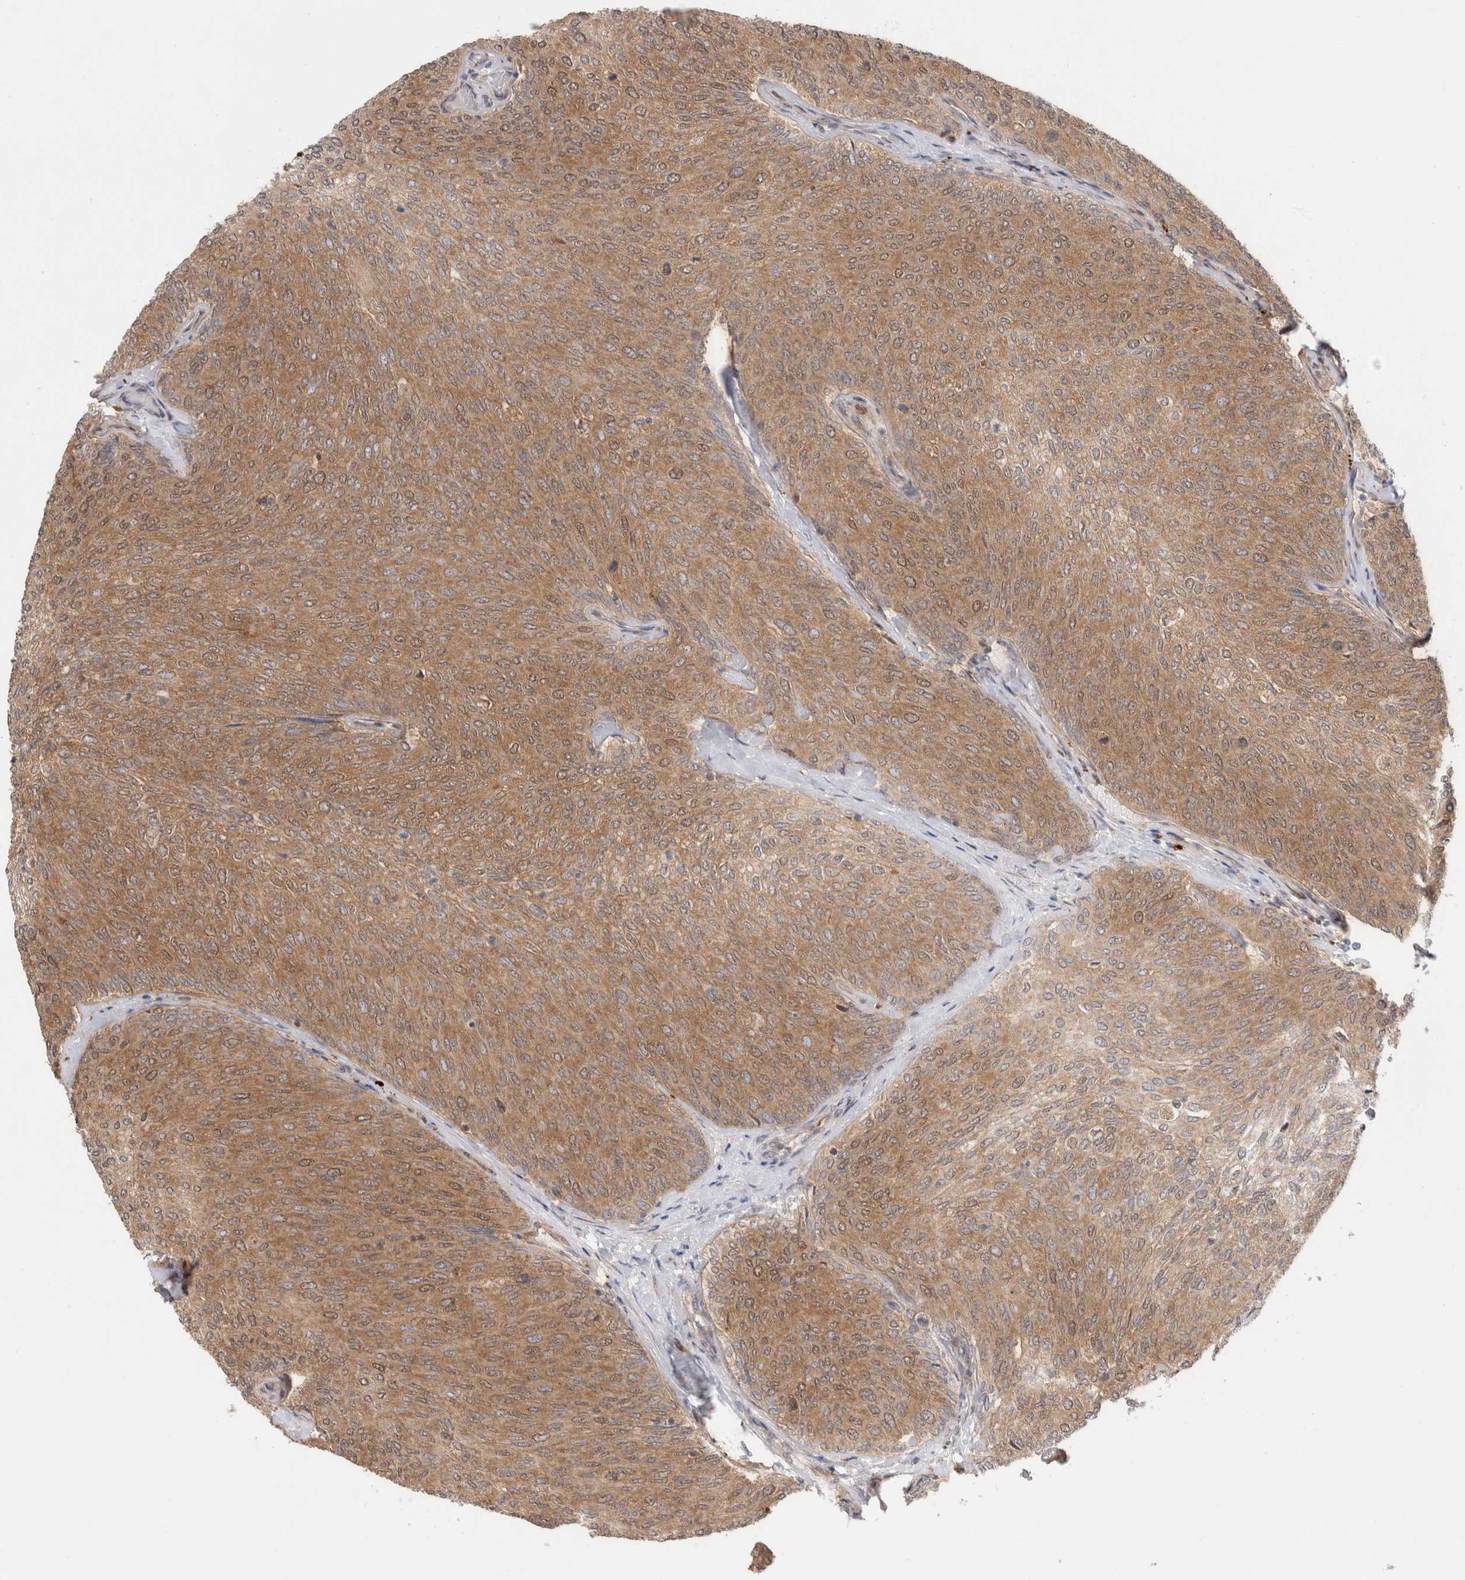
{"staining": {"intensity": "moderate", "quantity": ">75%", "location": "cytoplasmic/membranous"}, "tissue": "urothelial cancer", "cell_type": "Tumor cells", "image_type": "cancer", "snomed": [{"axis": "morphology", "description": "Urothelial carcinoma, Low grade"}, {"axis": "topography", "description": "Urinary bladder"}], "caption": "Protein staining demonstrates moderate cytoplasmic/membranous expression in approximately >75% of tumor cells in urothelial carcinoma (low-grade).", "gene": "ACTL9", "patient": {"sex": "female", "age": 79}}